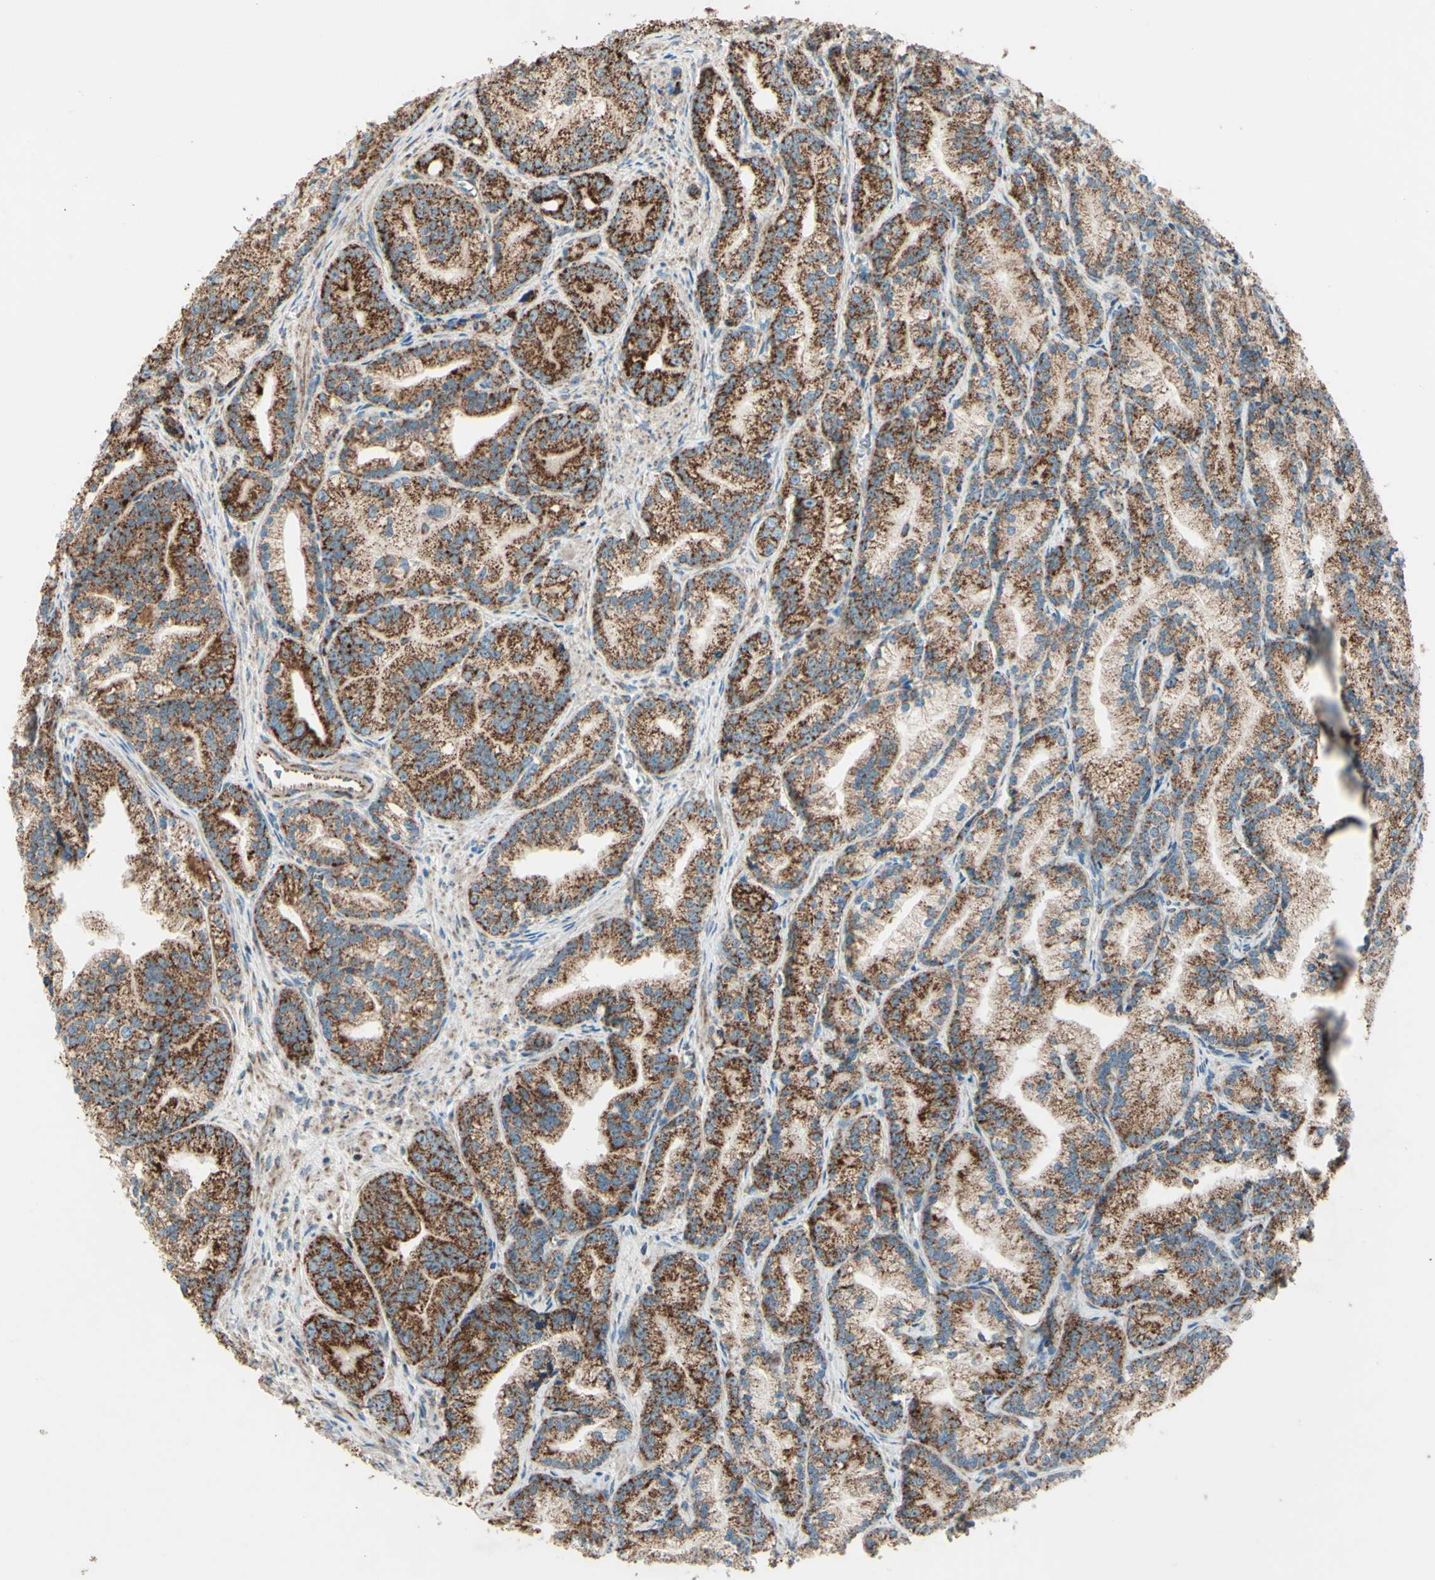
{"staining": {"intensity": "strong", "quantity": ">75%", "location": "cytoplasmic/membranous"}, "tissue": "prostate cancer", "cell_type": "Tumor cells", "image_type": "cancer", "snomed": [{"axis": "morphology", "description": "Adenocarcinoma, Low grade"}, {"axis": "topography", "description": "Prostate"}], "caption": "An immunohistochemistry photomicrograph of tumor tissue is shown. Protein staining in brown highlights strong cytoplasmic/membranous positivity in prostate adenocarcinoma (low-grade) within tumor cells.", "gene": "RHOT1", "patient": {"sex": "male", "age": 89}}